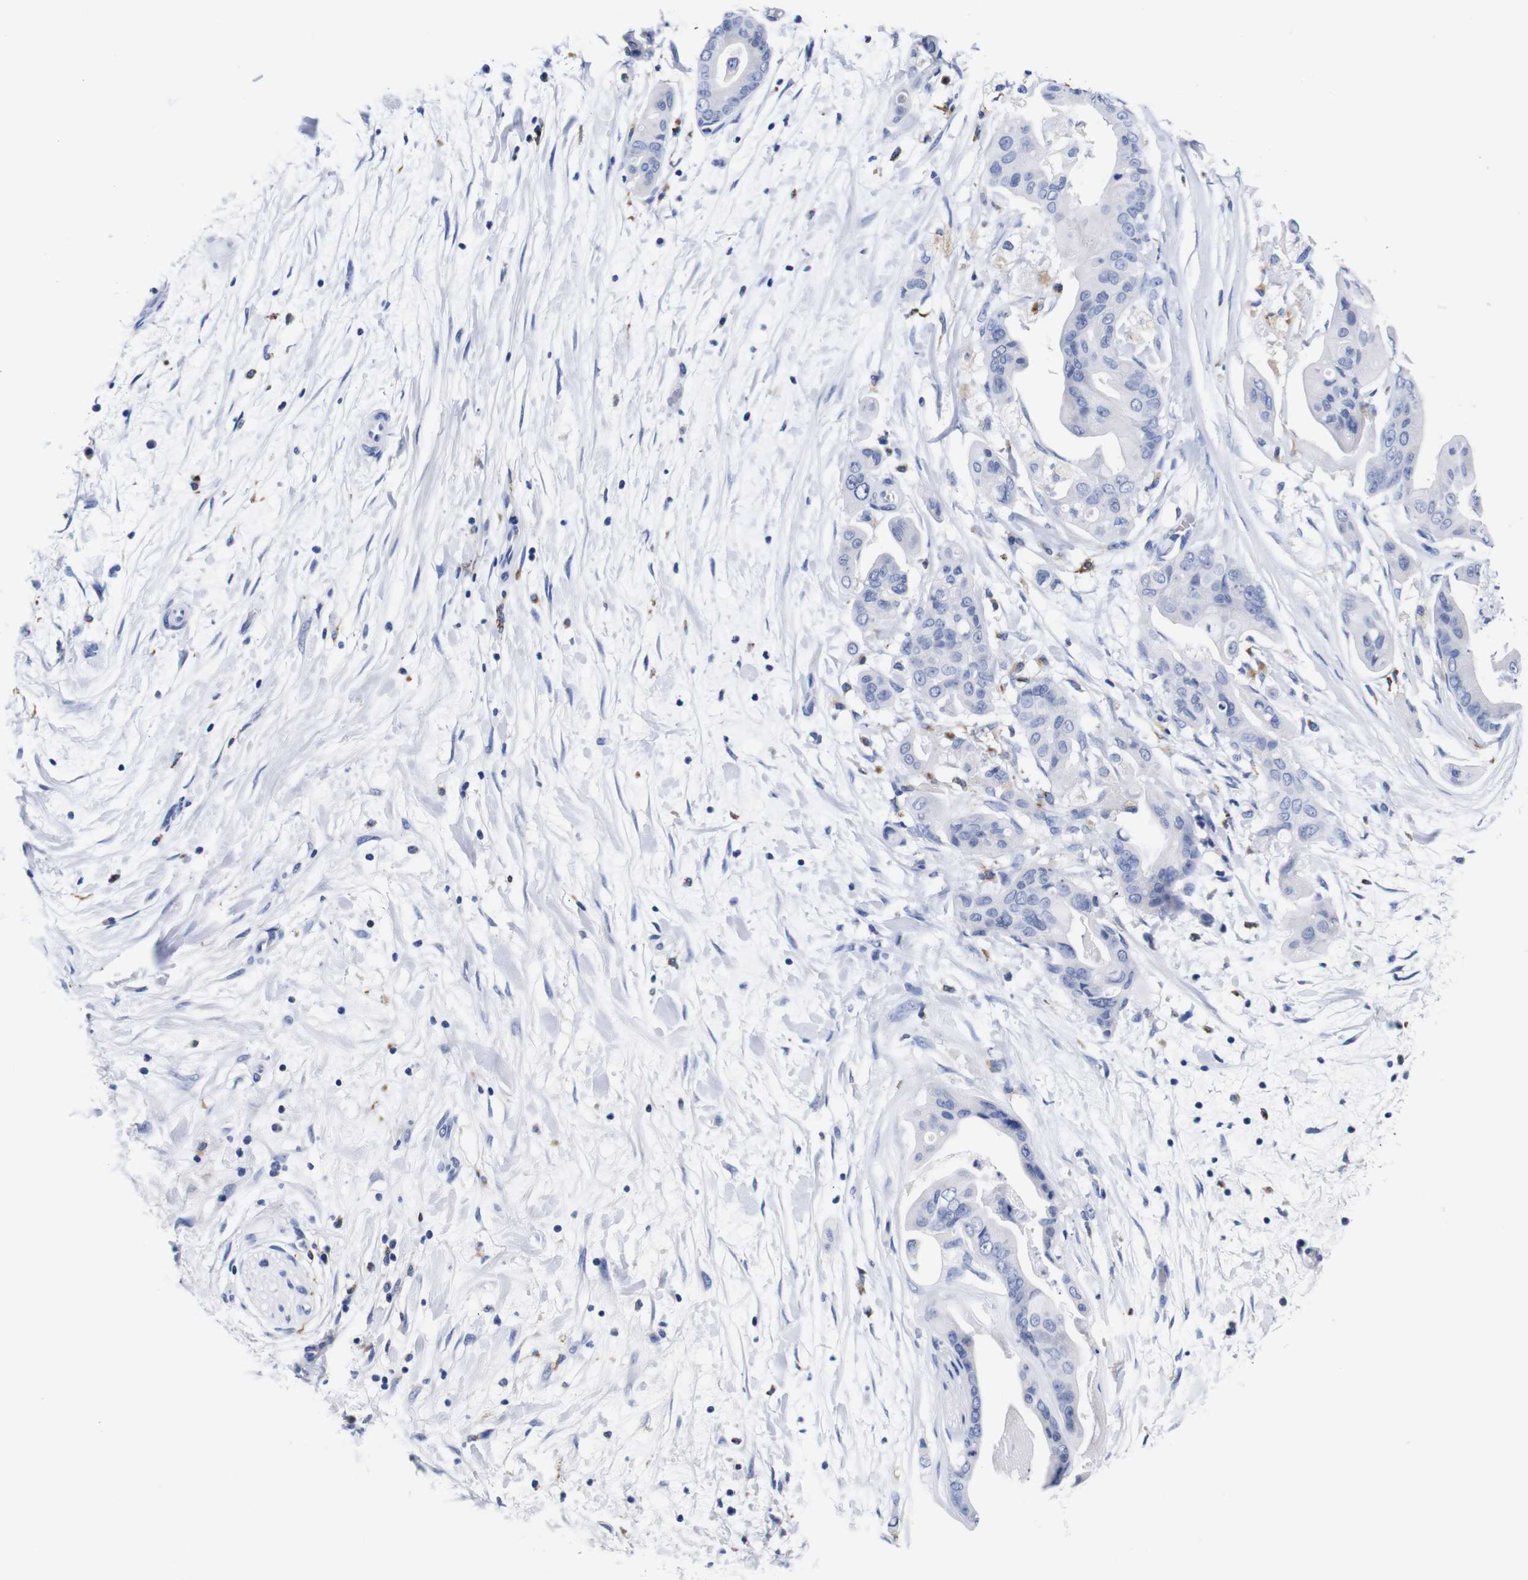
{"staining": {"intensity": "negative", "quantity": "none", "location": "none"}, "tissue": "pancreatic cancer", "cell_type": "Tumor cells", "image_type": "cancer", "snomed": [{"axis": "morphology", "description": "Adenocarcinoma, NOS"}, {"axis": "topography", "description": "Pancreas"}], "caption": "Tumor cells are negative for brown protein staining in pancreatic cancer. (Stains: DAB (3,3'-diaminobenzidine) immunohistochemistry (IHC) with hematoxylin counter stain, Microscopy: brightfield microscopy at high magnification).", "gene": "HLA-DMB", "patient": {"sex": "female", "age": 75}}